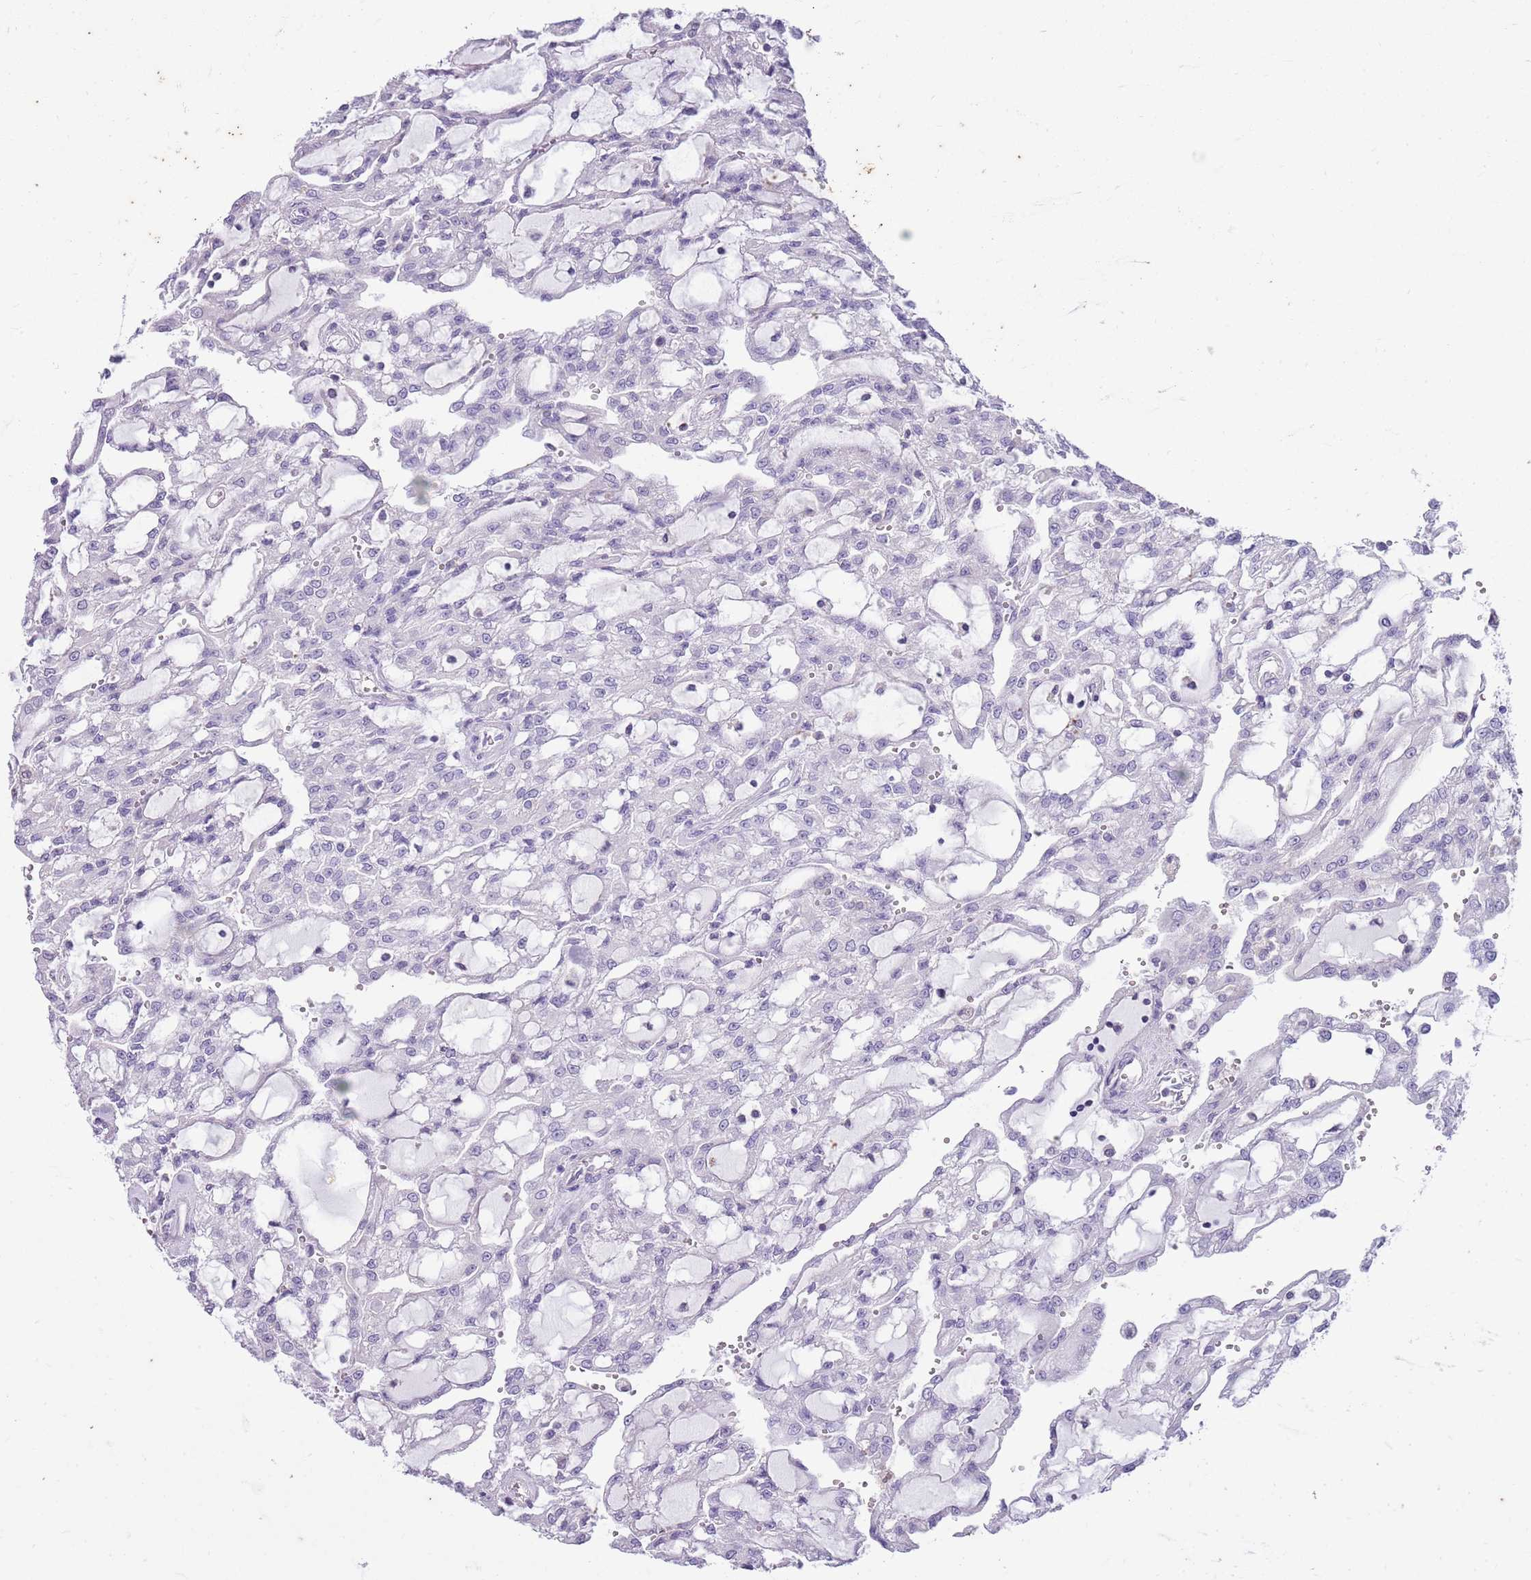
{"staining": {"intensity": "negative", "quantity": "none", "location": "none"}, "tissue": "renal cancer", "cell_type": "Tumor cells", "image_type": "cancer", "snomed": [{"axis": "morphology", "description": "Adenocarcinoma, NOS"}, {"axis": "topography", "description": "Kidney"}], "caption": "A high-resolution histopathology image shows IHC staining of renal adenocarcinoma, which displays no significant staining in tumor cells.", "gene": "CNPPD1", "patient": {"sex": "male", "age": 63}}